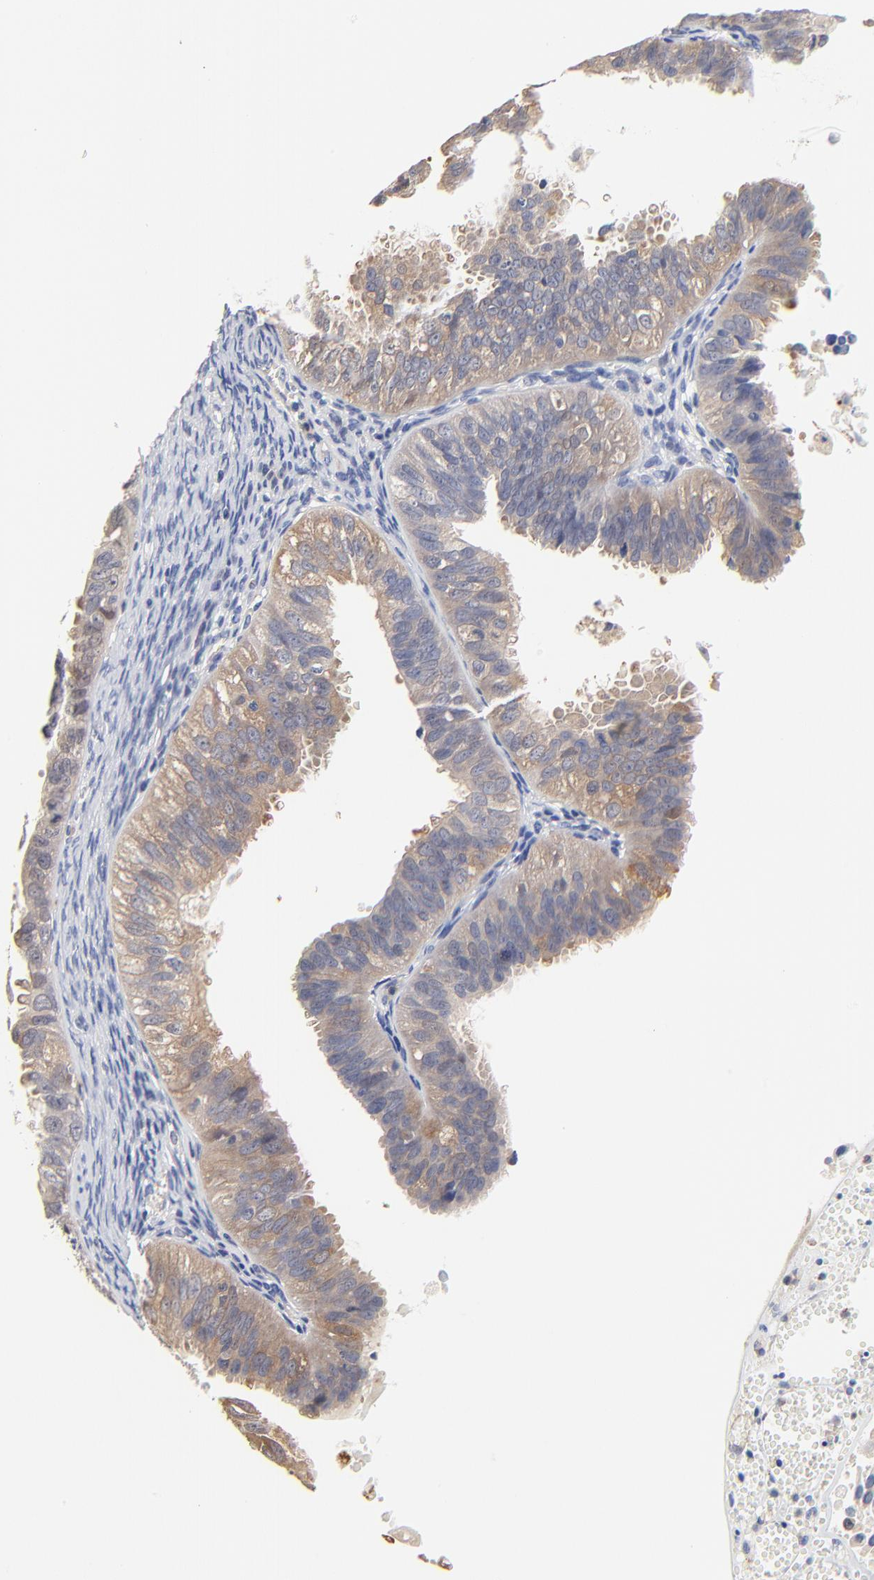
{"staining": {"intensity": "weak", "quantity": ">75%", "location": "cytoplasmic/membranous"}, "tissue": "ovarian cancer", "cell_type": "Tumor cells", "image_type": "cancer", "snomed": [{"axis": "morphology", "description": "Carcinoma, endometroid"}, {"axis": "topography", "description": "Ovary"}], "caption": "The immunohistochemical stain labels weak cytoplasmic/membranous staining in tumor cells of endometroid carcinoma (ovarian) tissue. (brown staining indicates protein expression, while blue staining denotes nuclei).", "gene": "FBXL2", "patient": {"sex": "female", "age": 85}}